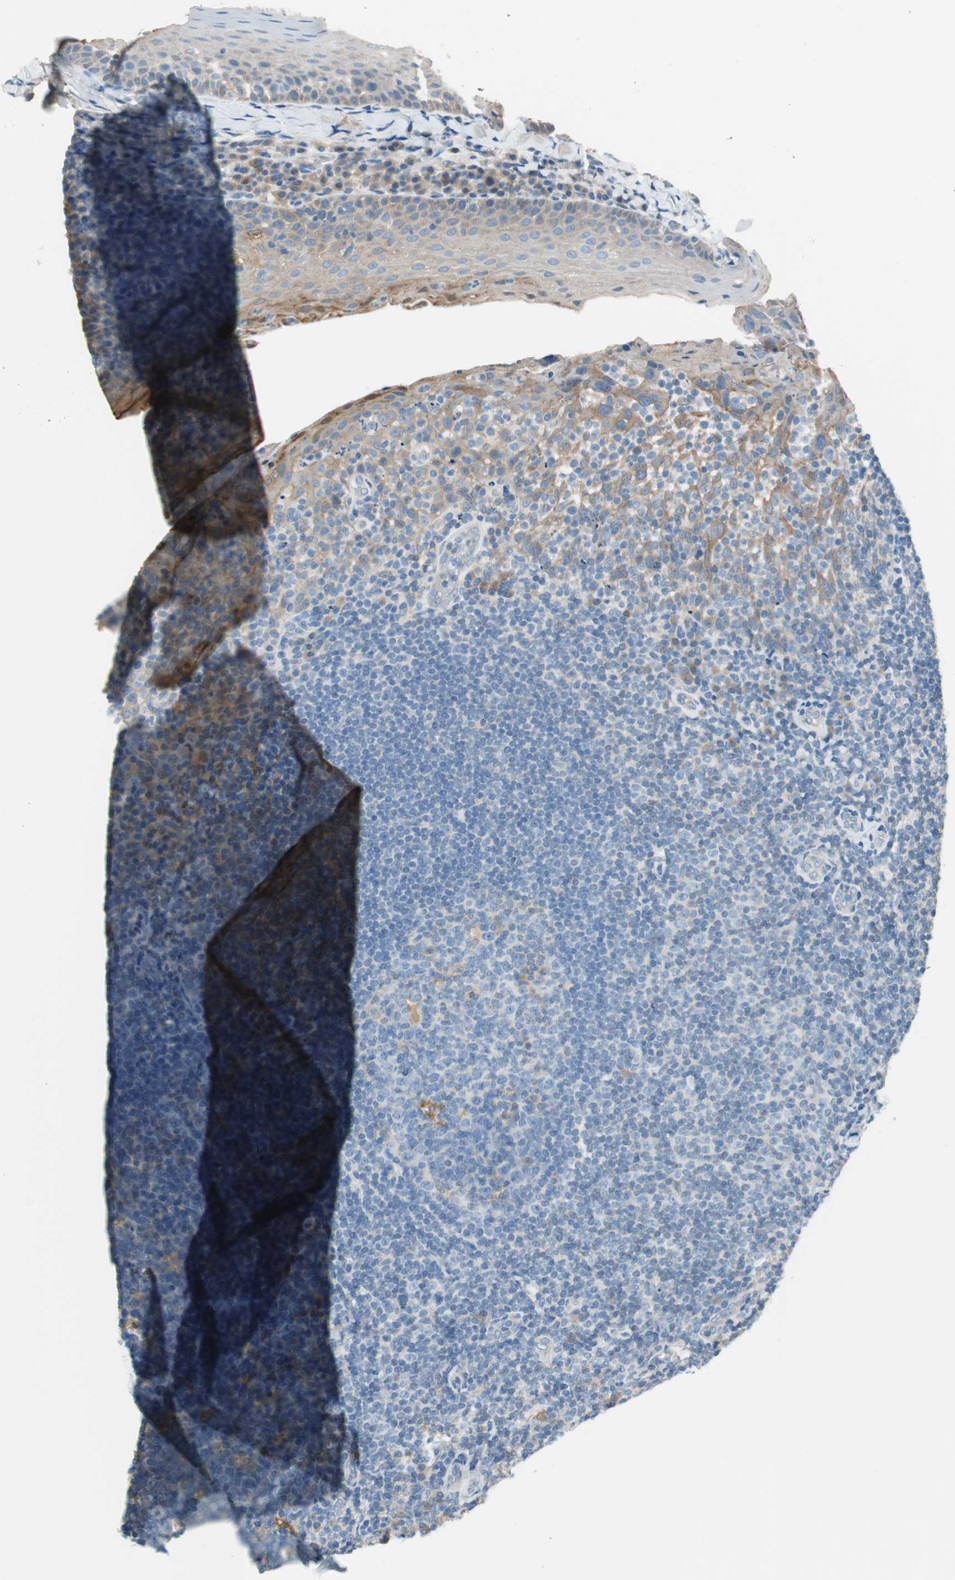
{"staining": {"intensity": "negative", "quantity": "none", "location": "none"}, "tissue": "tonsil", "cell_type": "Germinal center cells", "image_type": "normal", "snomed": [{"axis": "morphology", "description": "Normal tissue, NOS"}, {"axis": "topography", "description": "Tonsil"}], "caption": "This is an immunohistochemistry (IHC) micrograph of benign tonsil. There is no staining in germinal center cells.", "gene": "GLUL", "patient": {"sex": "male", "age": 17}}